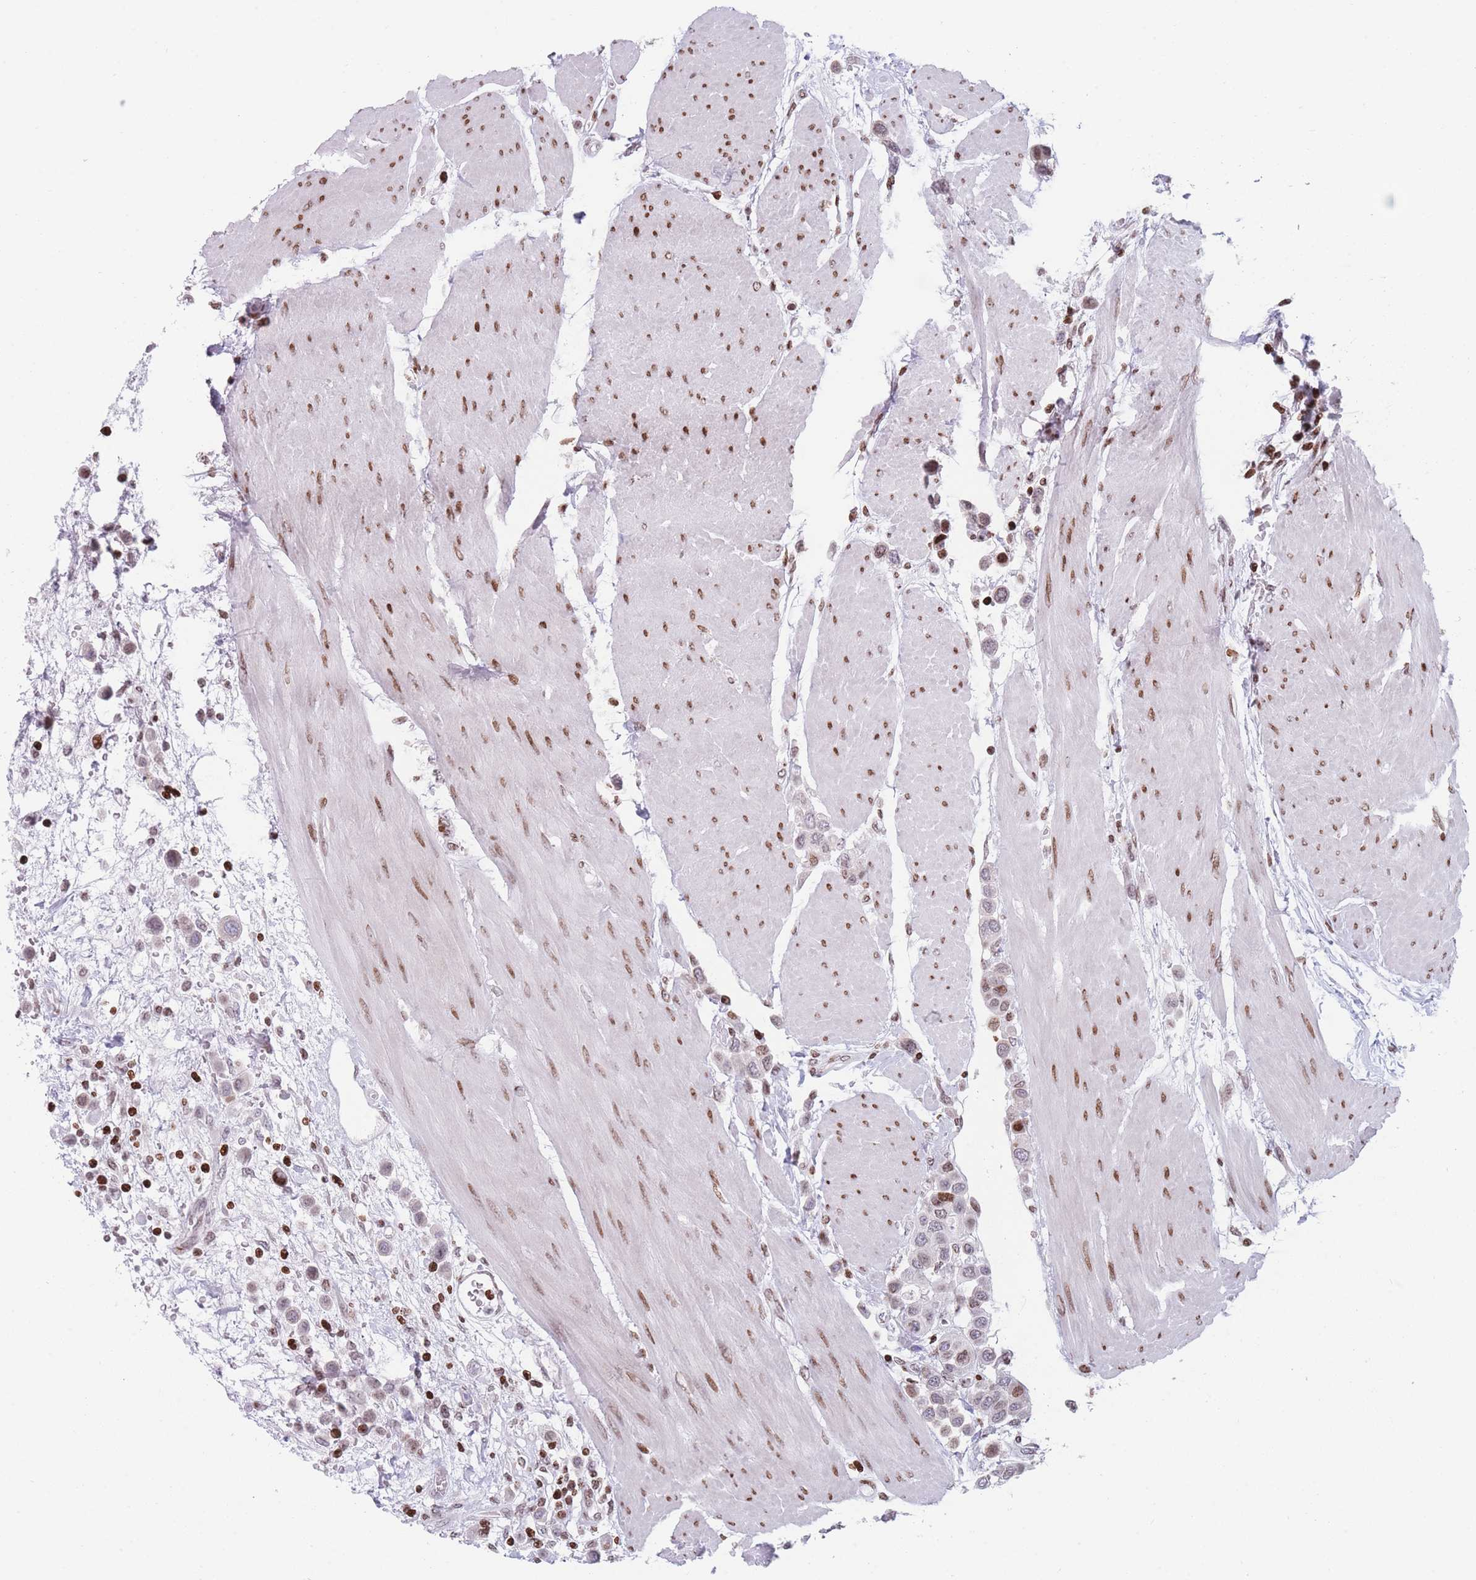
{"staining": {"intensity": "weak", "quantity": ">75%", "location": "nuclear"}, "tissue": "urothelial cancer", "cell_type": "Tumor cells", "image_type": "cancer", "snomed": [{"axis": "morphology", "description": "Urothelial carcinoma, High grade"}, {"axis": "topography", "description": "Urinary bladder"}], "caption": "Tumor cells display low levels of weak nuclear expression in approximately >75% of cells in urothelial cancer.", "gene": "AK9", "patient": {"sex": "male", "age": 50}}